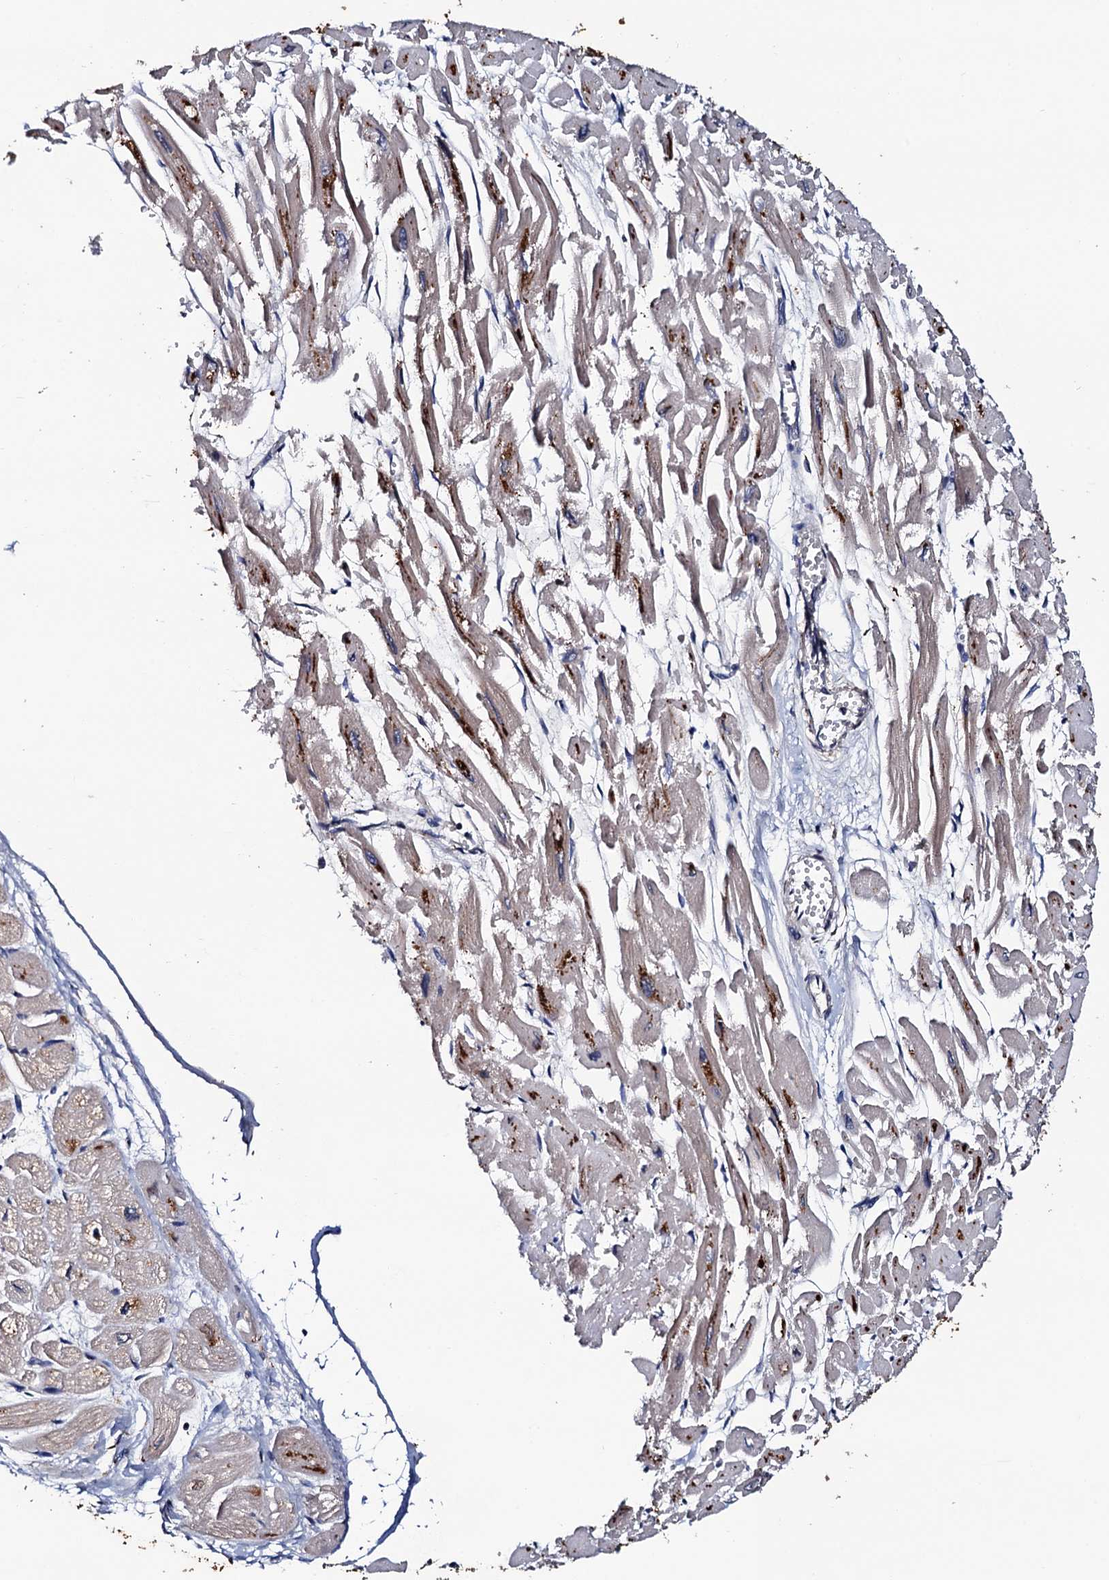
{"staining": {"intensity": "moderate", "quantity": "<25%", "location": "cytoplasmic/membranous"}, "tissue": "heart muscle", "cell_type": "Cardiomyocytes", "image_type": "normal", "snomed": [{"axis": "morphology", "description": "Normal tissue, NOS"}, {"axis": "topography", "description": "Heart"}], "caption": "Heart muscle was stained to show a protein in brown. There is low levels of moderate cytoplasmic/membranous expression in about <25% of cardiomyocytes. The staining was performed using DAB to visualize the protein expression in brown, while the nuclei were stained in blue with hematoxylin (Magnification: 20x).", "gene": "RGS11", "patient": {"sex": "male", "age": 54}}